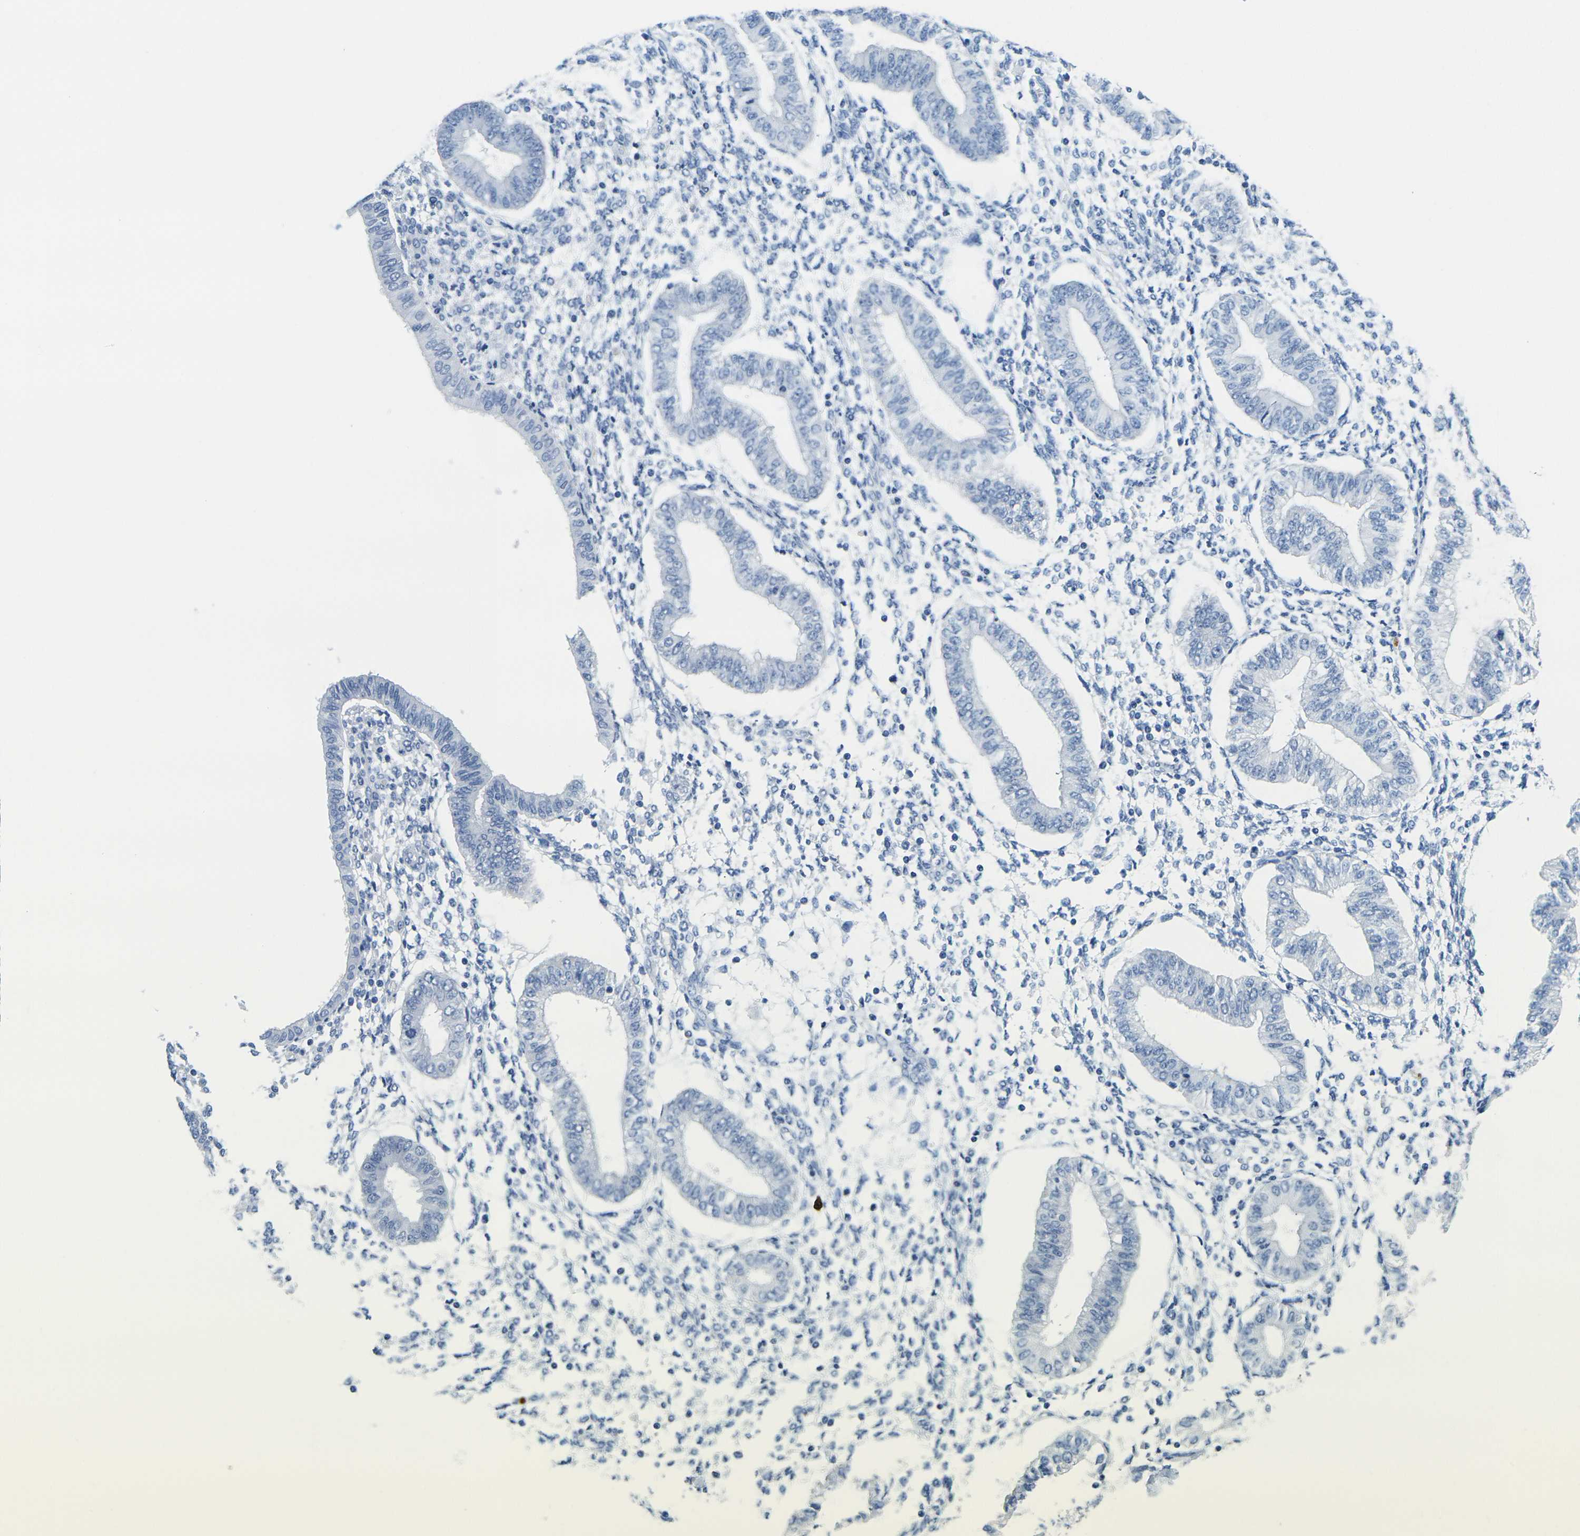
{"staining": {"intensity": "negative", "quantity": "none", "location": "none"}, "tissue": "endometrium", "cell_type": "Cells in endometrial stroma", "image_type": "normal", "snomed": [{"axis": "morphology", "description": "Normal tissue, NOS"}, {"axis": "topography", "description": "Endometrium"}], "caption": "A histopathology image of endometrium stained for a protein displays no brown staining in cells in endometrial stroma.", "gene": "GPR15", "patient": {"sex": "female", "age": 50}}